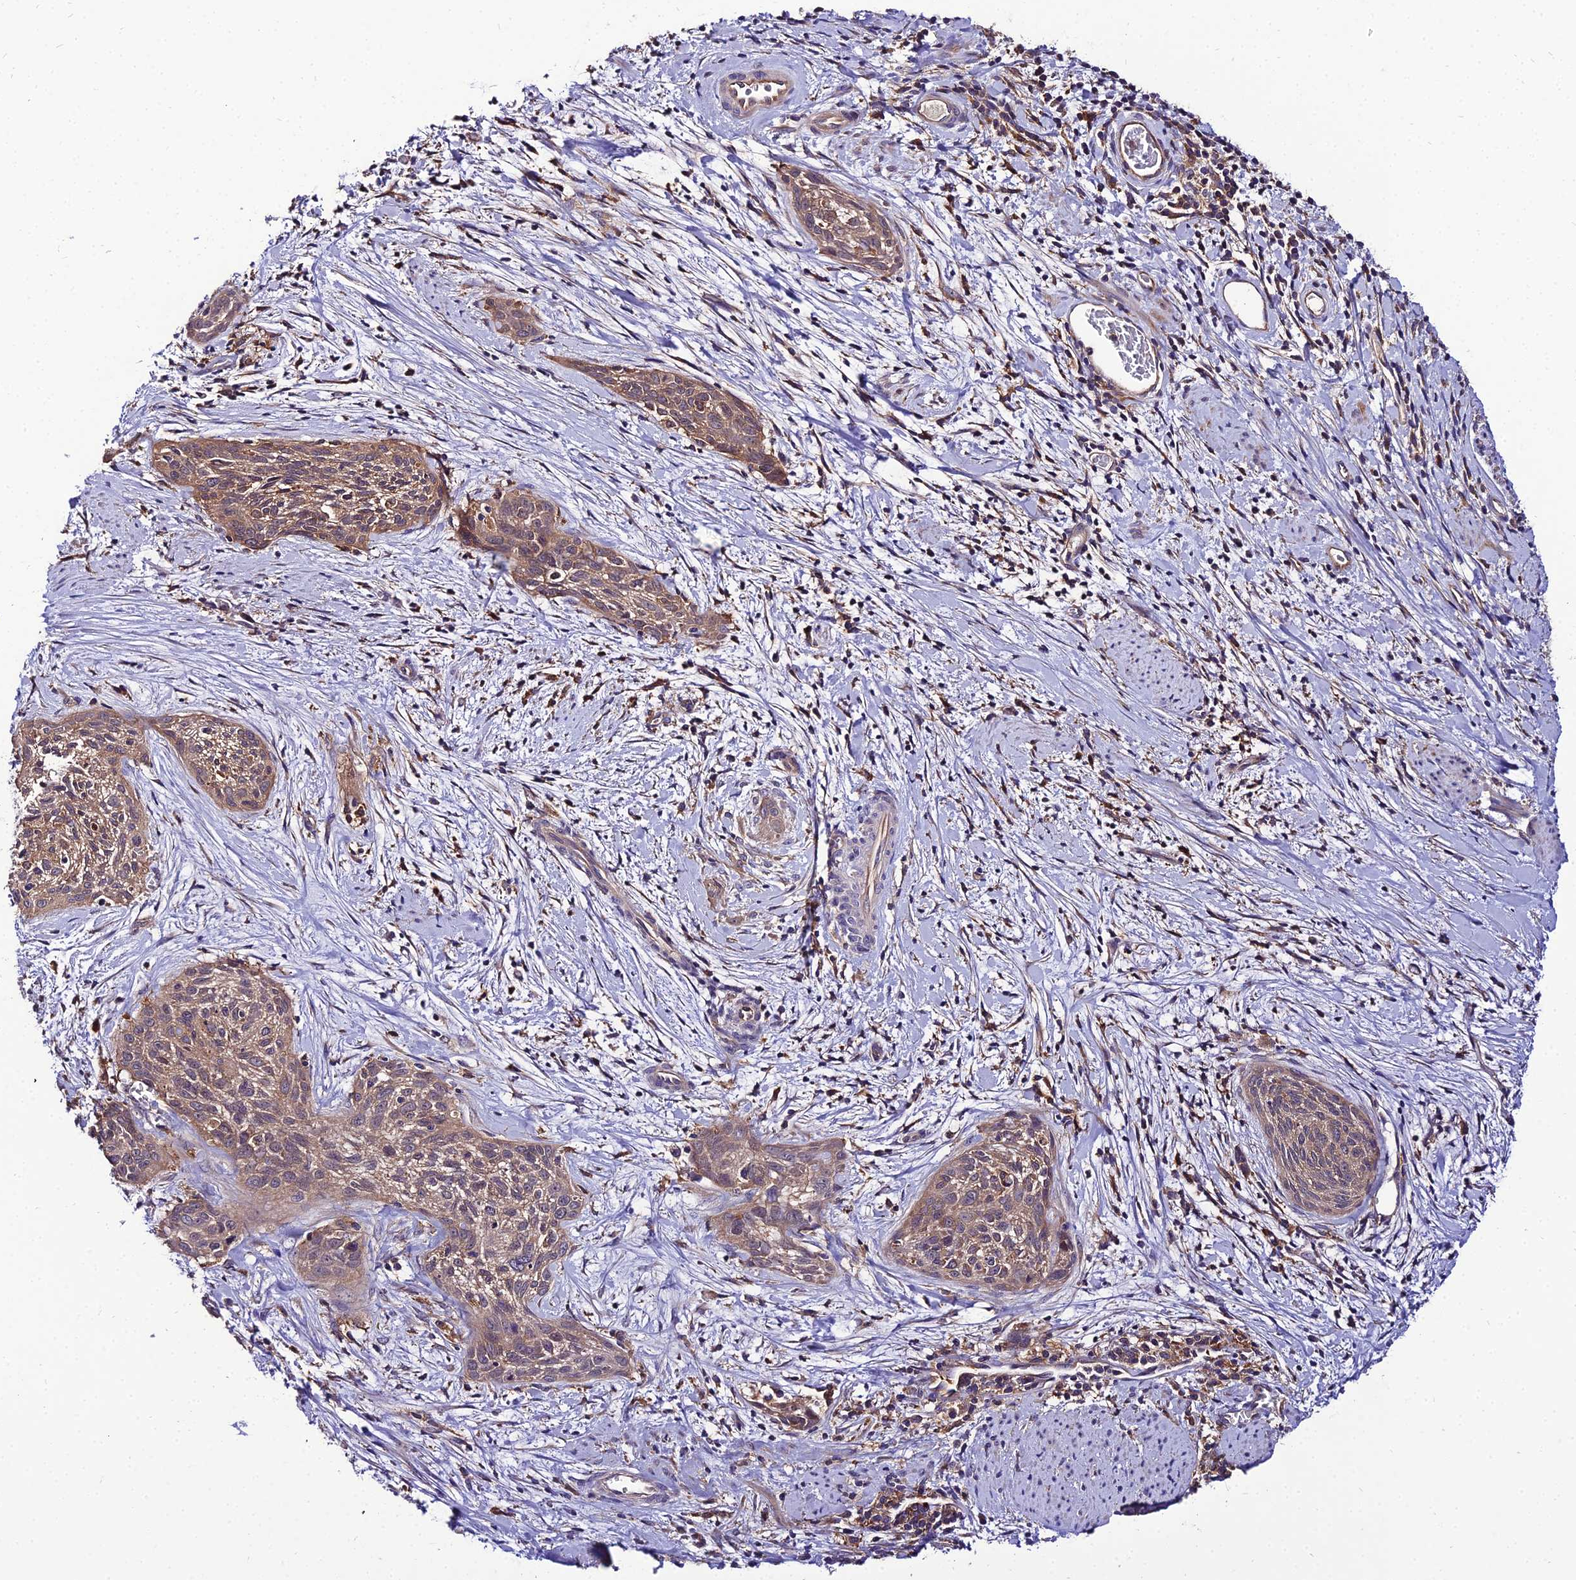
{"staining": {"intensity": "moderate", "quantity": "<25%", "location": "cytoplasmic/membranous"}, "tissue": "cervical cancer", "cell_type": "Tumor cells", "image_type": "cancer", "snomed": [{"axis": "morphology", "description": "Squamous cell carcinoma, NOS"}, {"axis": "topography", "description": "Cervix"}], "caption": "Squamous cell carcinoma (cervical) stained with DAB immunohistochemistry (IHC) shows low levels of moderate cytoplasmic/membranous staining in about <25% of tumor cells.", "gene": "C2orf69", "patient": {"sex": "female", "age": 55}}